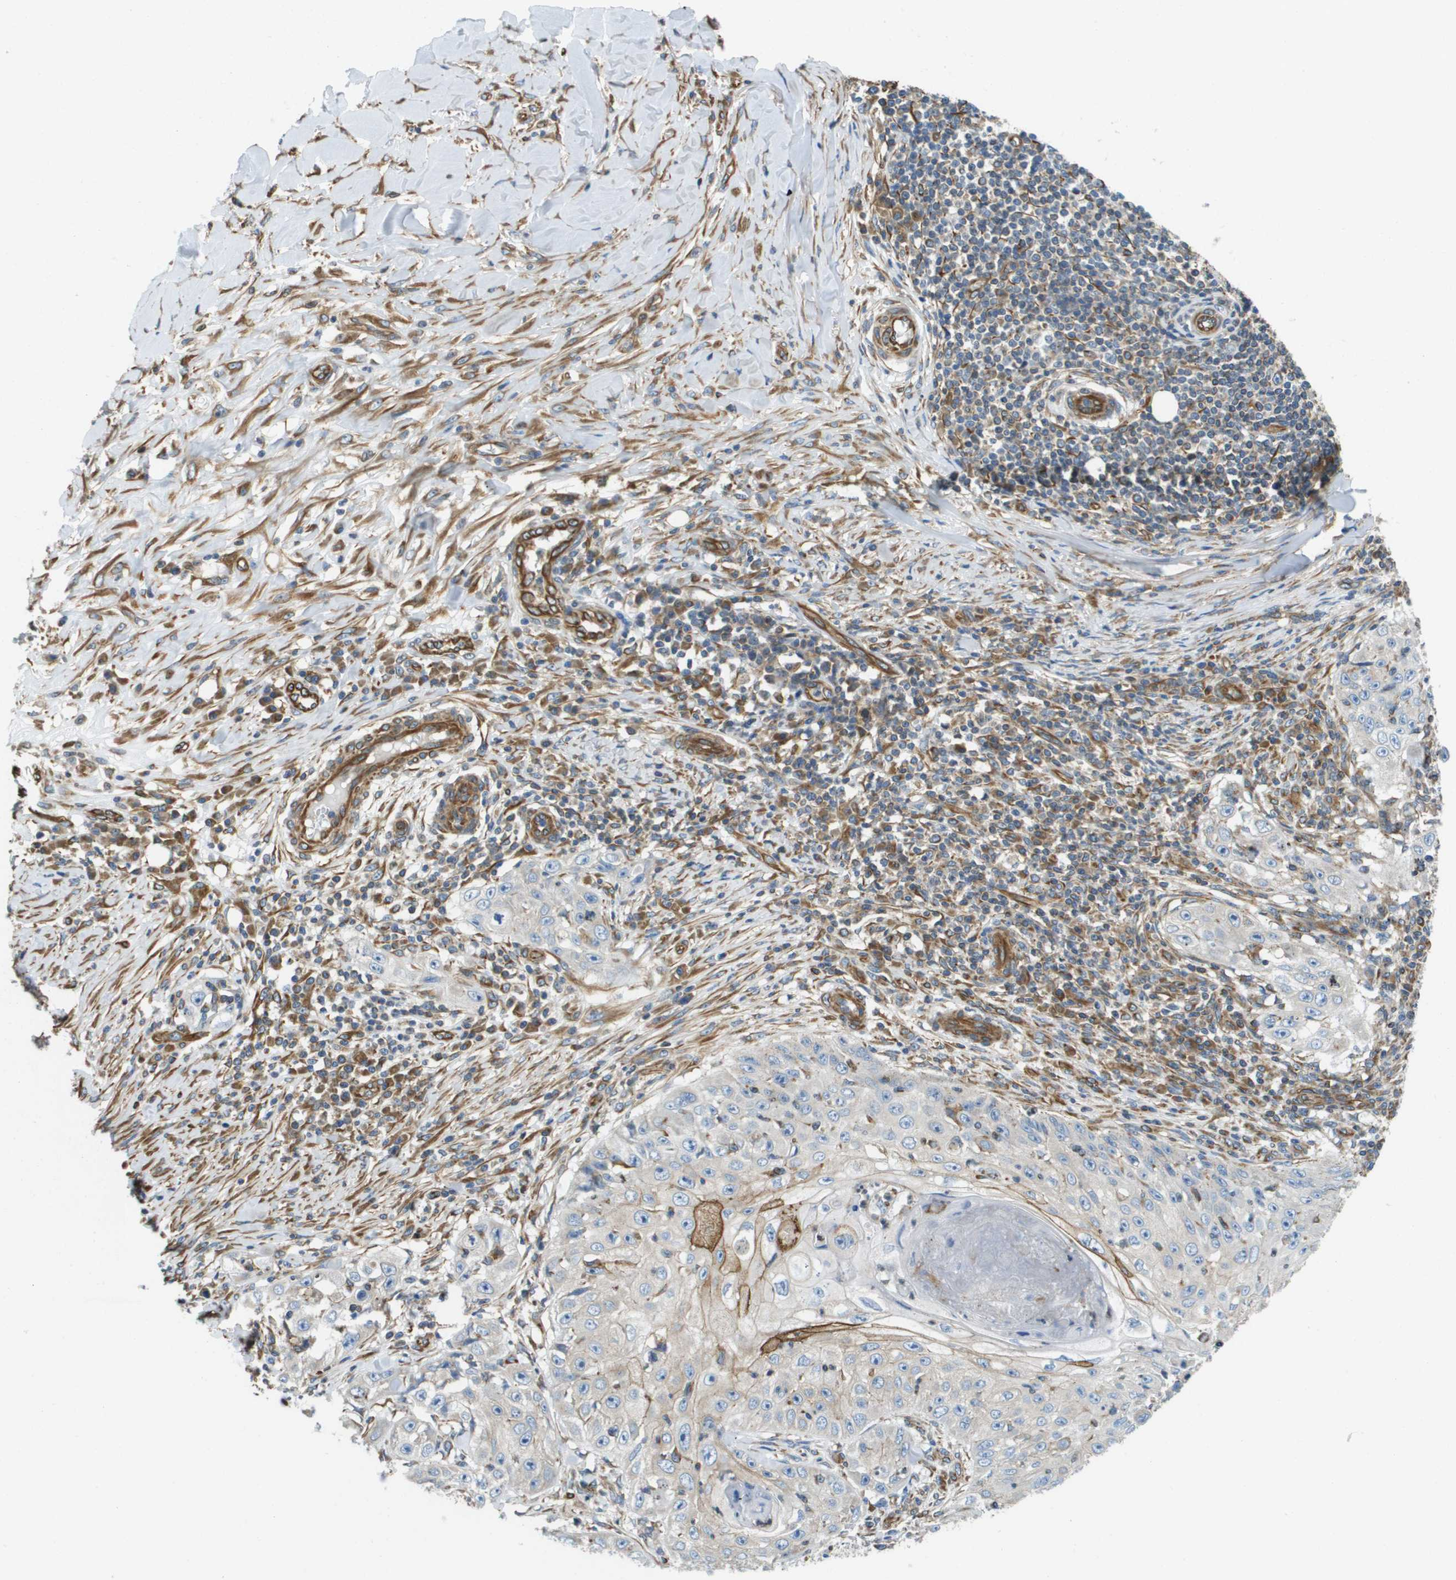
{"staining": {"intensity": "strong", "quantity": "<25%", "location": "cytoplasmic/membranous"}, "tissue": "skin cancer", "cell_type": "Tumor cells", "image_type": "cancer", "snomed": [{"axis": "morphology", "description": "Squamous cell carcinoma, NOS"}, {"axis": "topography", "description": "Skin"}], "caption": "Skin squamous cell carcinoma stained with DAB immunohistochemistry displays medium levels of strong cytoplasmic/membranous staining in about <25% of tumor cells.", "gene": "HSD17B12", "patient": {"sex": "male", "age": 86}}